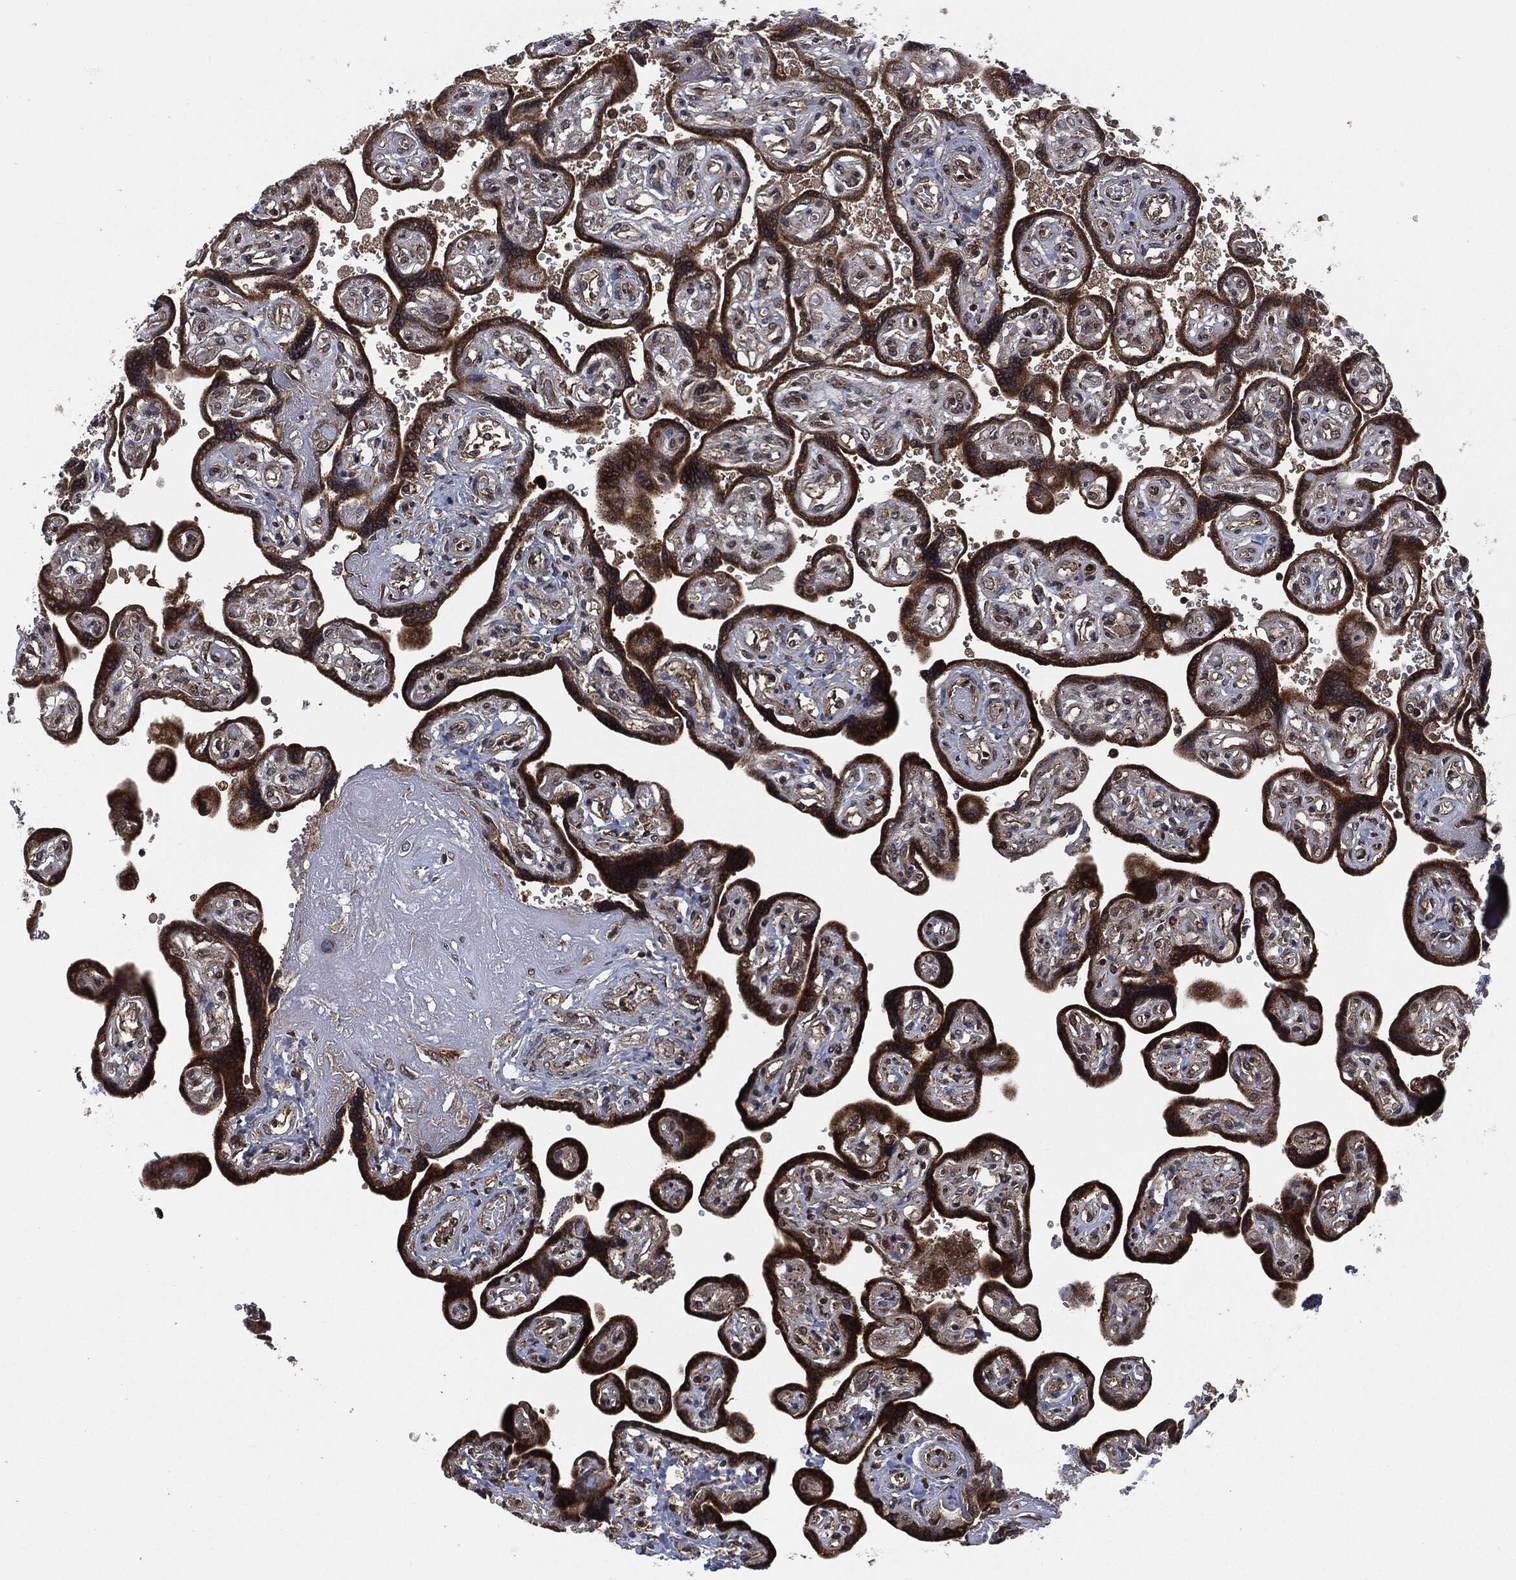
{"staining": {"intensity": "moderate", "quantity": ">75%", "location": "cytoplasmic/membranous"}, "tissue": "placenta", "cell_type": "Decidual cells", "image_type": "normal", "snomed": [{"axis": "morphology", "description": "Normal tissue, NOS"}, {"axis": "topography", "description": "Placenta"}], "caption": "High-magnification brightfield microscopy of unremarkable placenta stained with DAB (3,3'-diaminobenzidine) (brown) and counterstained with hematoxylin (blue). decidual cells exhibit moderate cytoplasmic/membranous staining is appreciated in approximately>75% of cells.", "gene": "HRAS", "patient": {"sex": "female", "age": 32}}